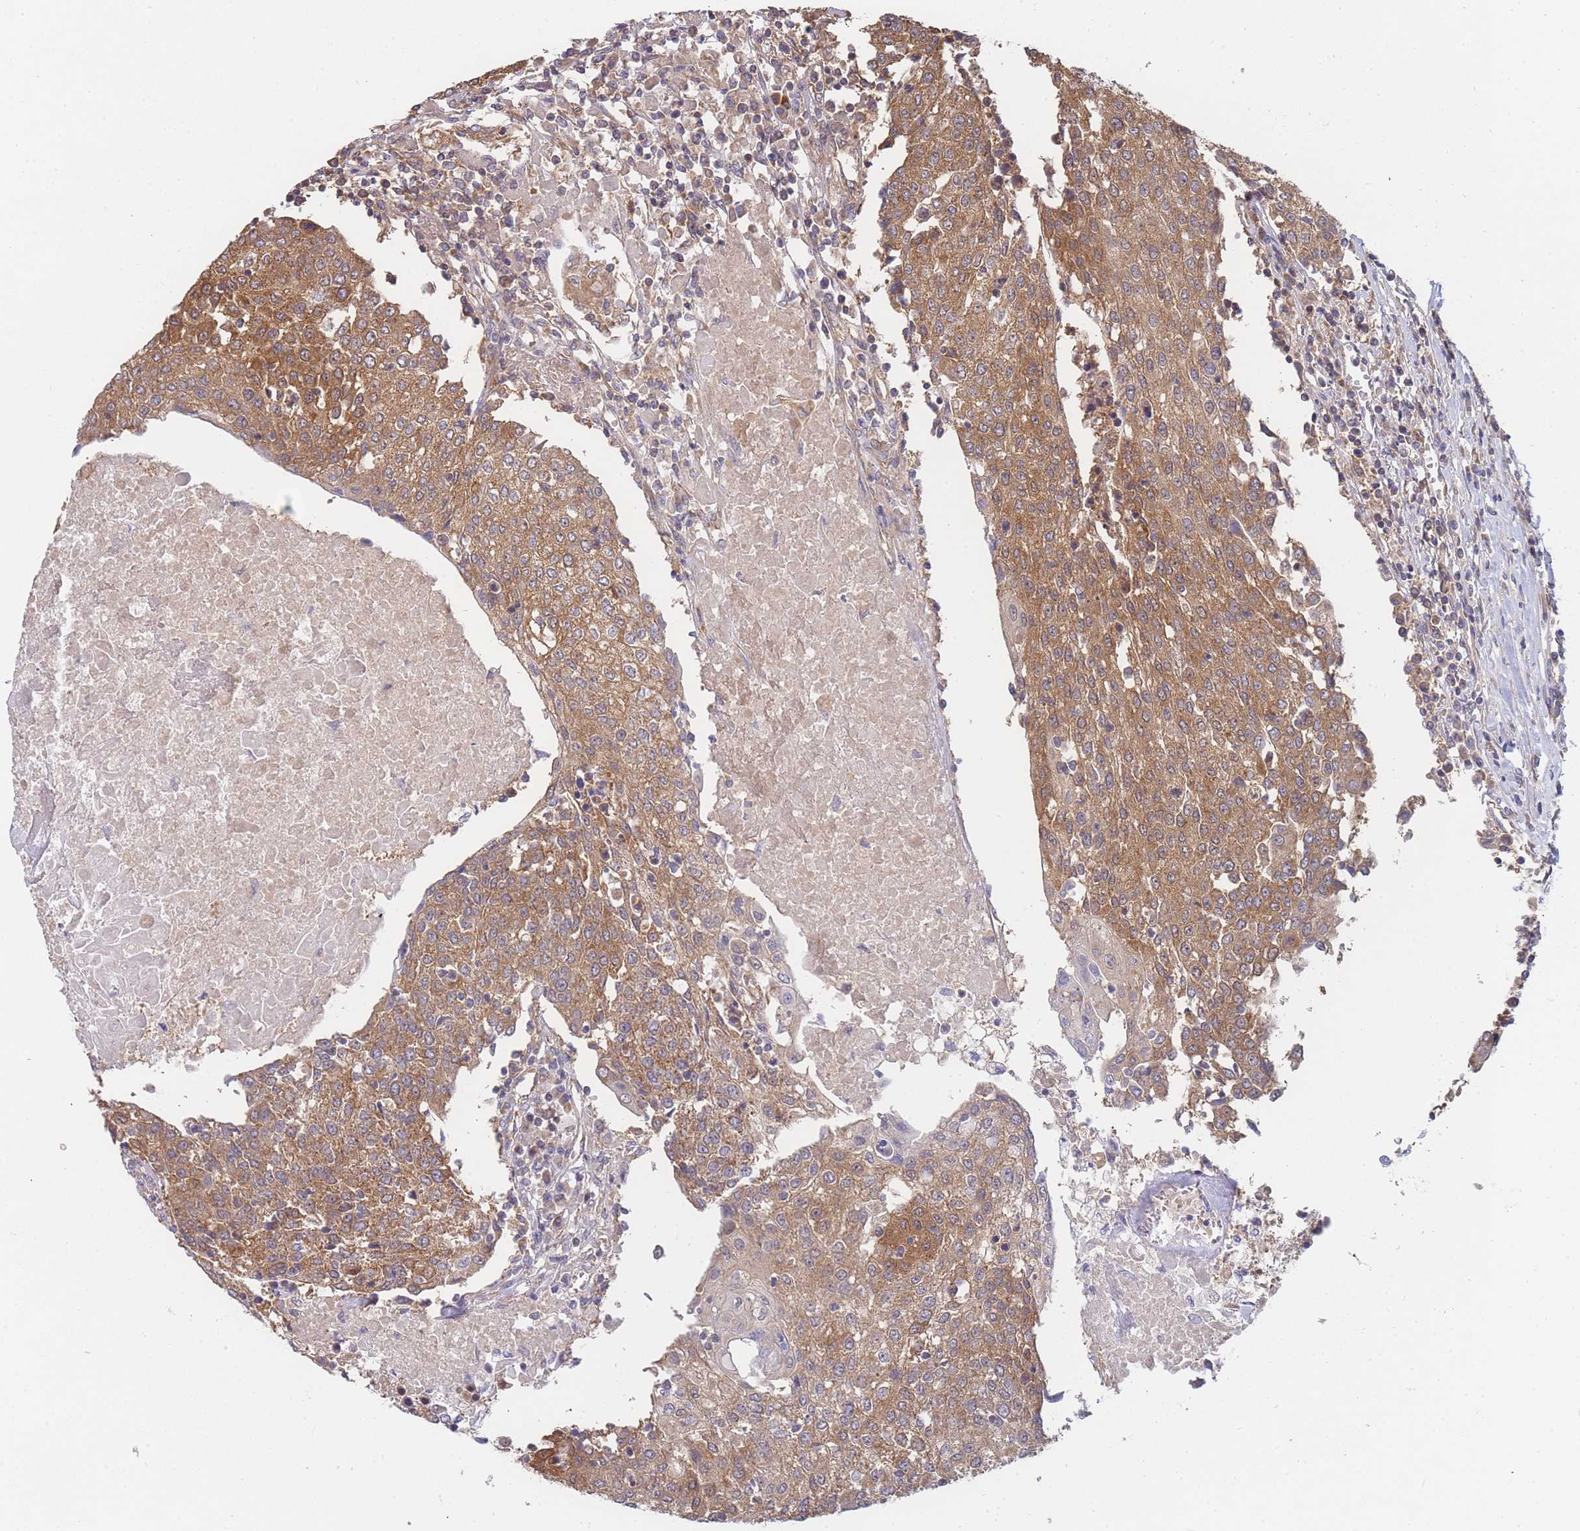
{"staining": {"intensity": "moderate", "quantity": ">75%", "location": "cytoplasmic/membranous"}, "tissue": "urothelial cancer", "cell_type": "Tumor cells", "image_type": "cancer", "snomed": [{"axis": "morphology", "description": "Urothelial carcinoma, High grade"}, {"axis": "topography", "description": "Urinary bladder"}], "caption": "Moderate cytoplasmic/membranous expression for a protein is present in approximately >75% of tumor cells of urothelial cancer using immunohistochemistry (IHC).", "gene": "MRPS18B", "patient": {"sex": "female", "age": 85}}